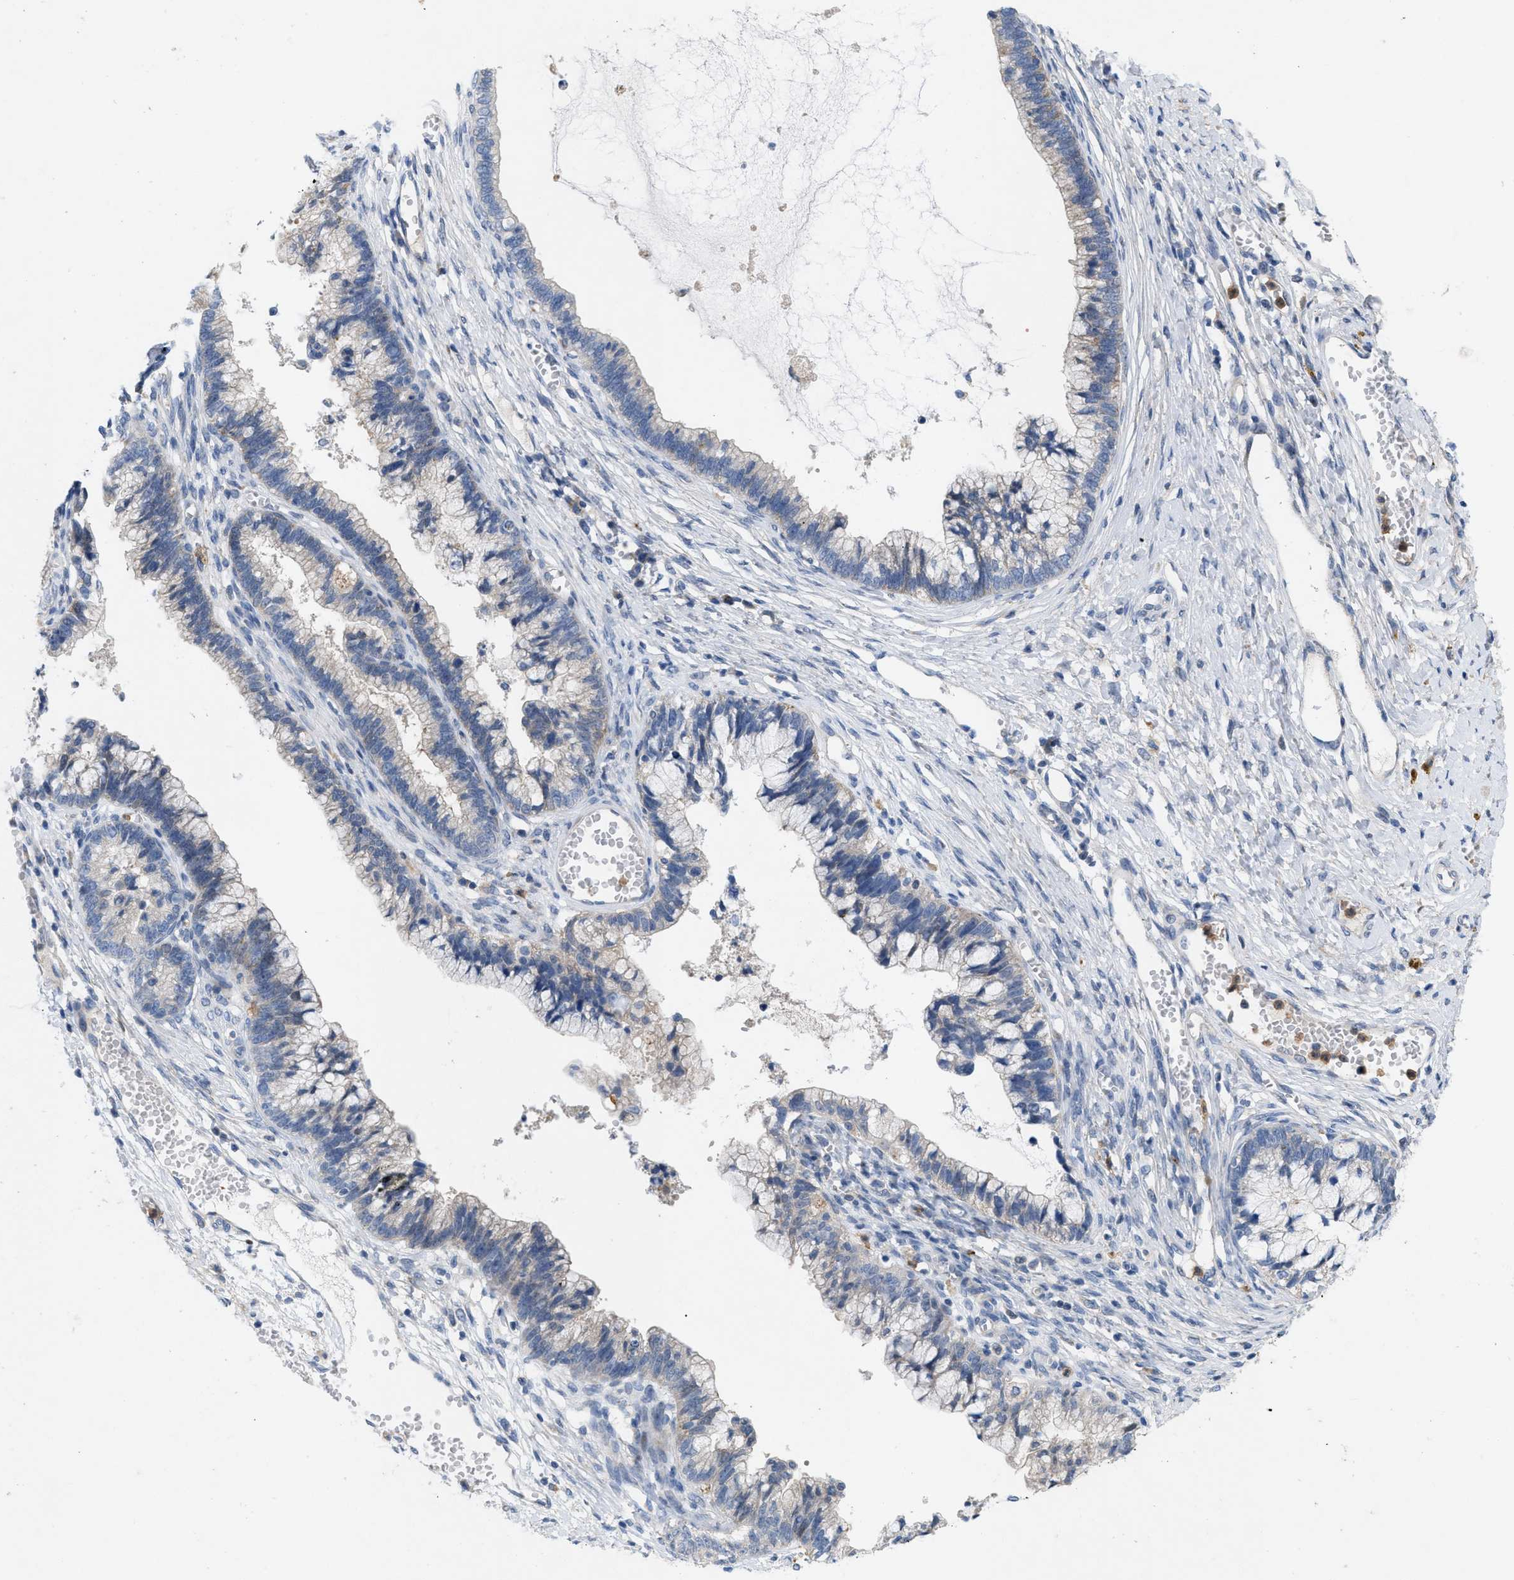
{"staining": {"intensity": "negative", "quantity": "none", "location": "none"}, "tissue": "cervical cancer", "cell_type": "Tumor cells", "image_type": "cancer", "snomed": [{"axis": "morphology", "description": "Adenocarcinoma, NOS"}, {"axis": "topography", "description": "Cervix"}], "caption": "Cervical cancer (adenocarcinoma) stained for a protein using IHC shows no positivity tumor cells.", "gene": "PLPPR5", "patient": {"sex": "female", "age": 44}}